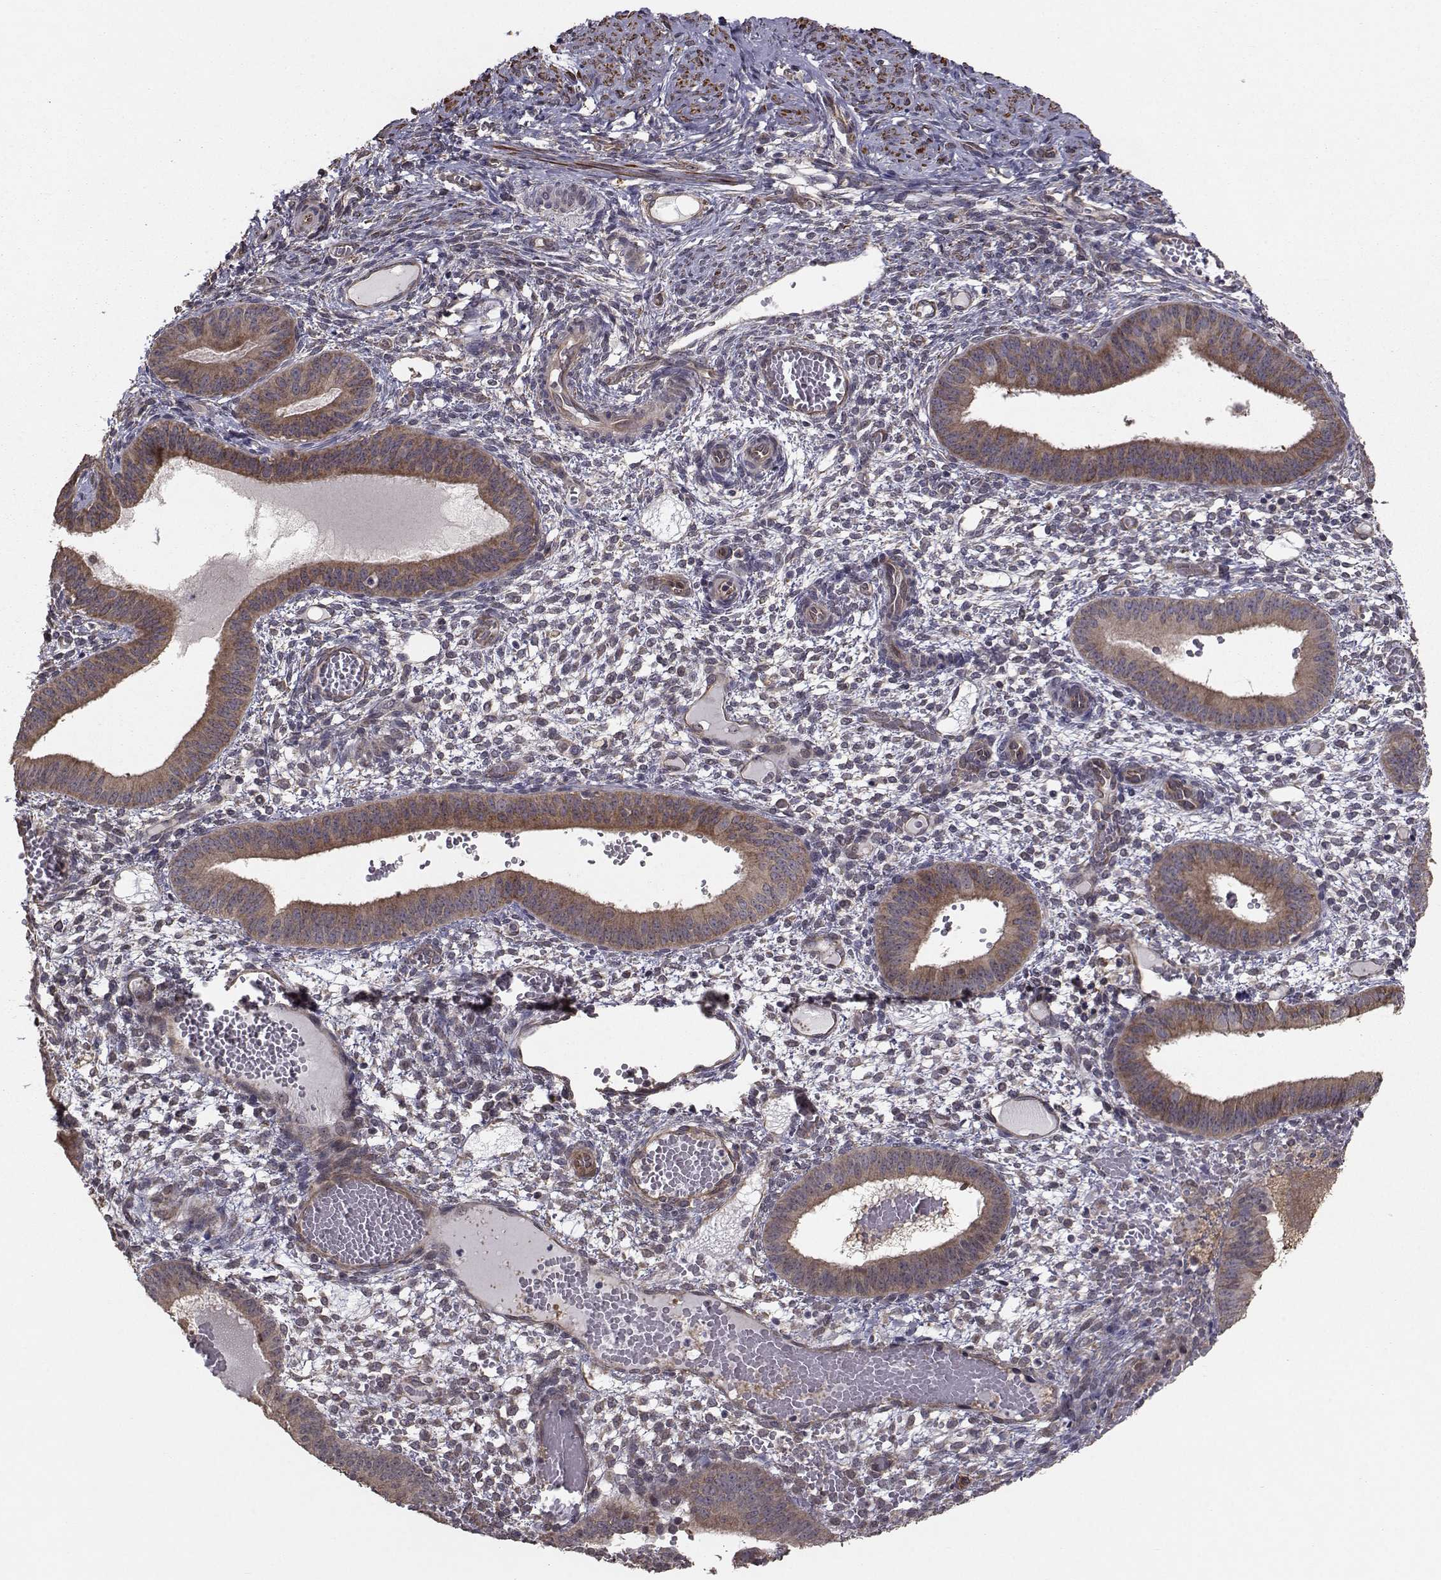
{"staining": {"intensity": "moderate", "quantity": "<25%", "location": "cytoplasmic/membranous"}, "tissue": "endometrium", "cell_type": "Cells in endometrial stroma", "image_type": "normal", "snomed": [{"axis": "morphology", "description": "Normal tissue, NOS"}, {"axis": "topography", "description": "Endometrium"}], "caption": "Protein expression analysis of benign endometrium shows moderate cytoplasmic/membranous expression in approximately <25% of cells in endometrial stroma.", "gene": "TRIP10", "patient": {"sex": "female", "age": 42}}